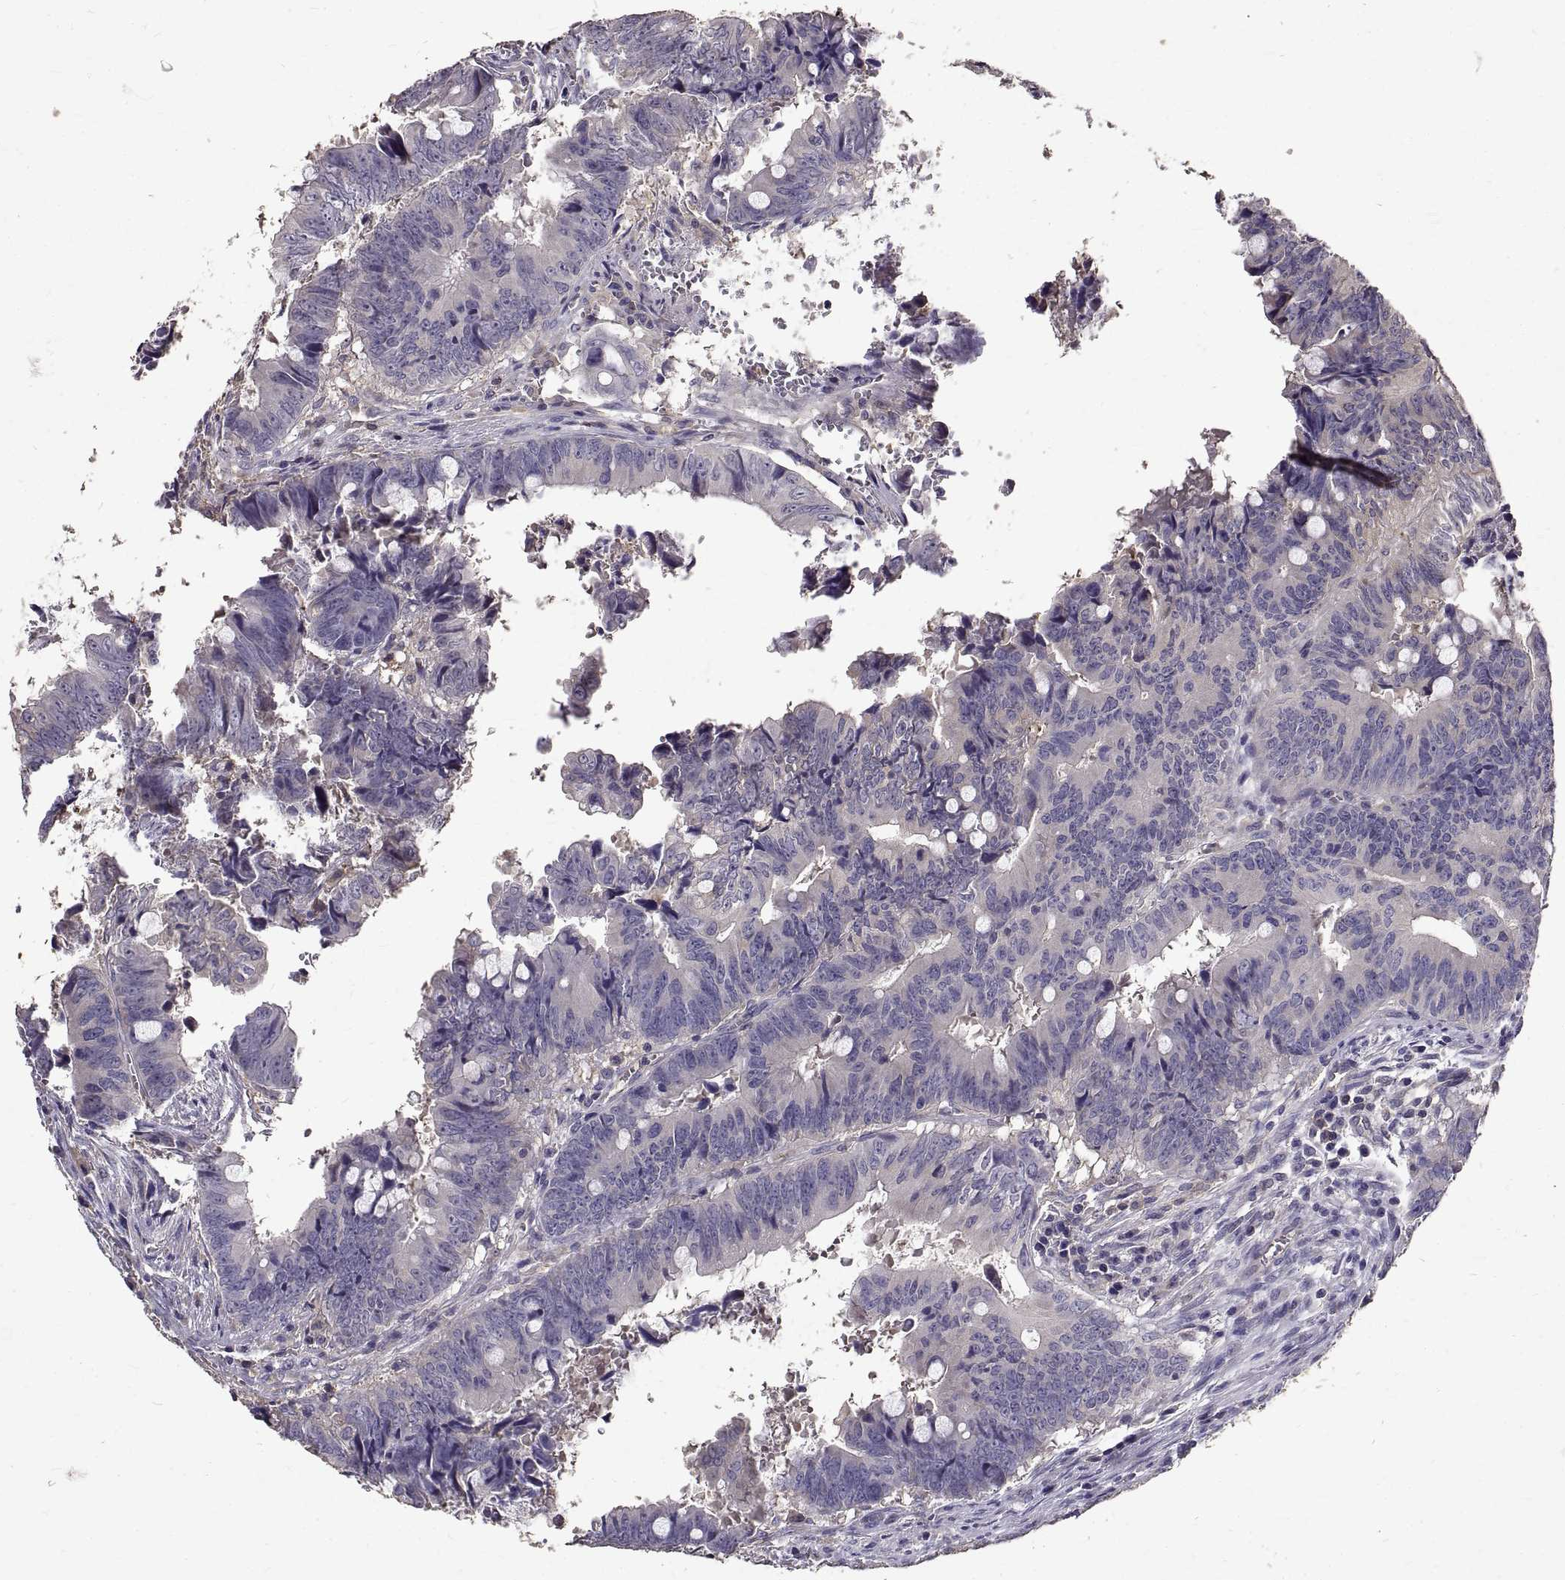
{"staining": {"intensity": "negative", "quantity": "none", "location": "none"}, "tissue": "colorectal cancer", "cell_type": "Tumor cells", "image_type": "cancer", "snomed": [{"axis": "morphology", "description": "Adenocarcinoma, NOS"}, {"axis": "topography", "description": "Colon"}], "caption": "The micrograph demonstrates no significant expression in tumor cells of colorectal cancer. (DAB (3,3'-diaminobenzidine) immunohistochemistry (IHC) with hematoxylin counter stain).", "gene": "PEA15", "patient": {"sex": "female", "age": 82}}